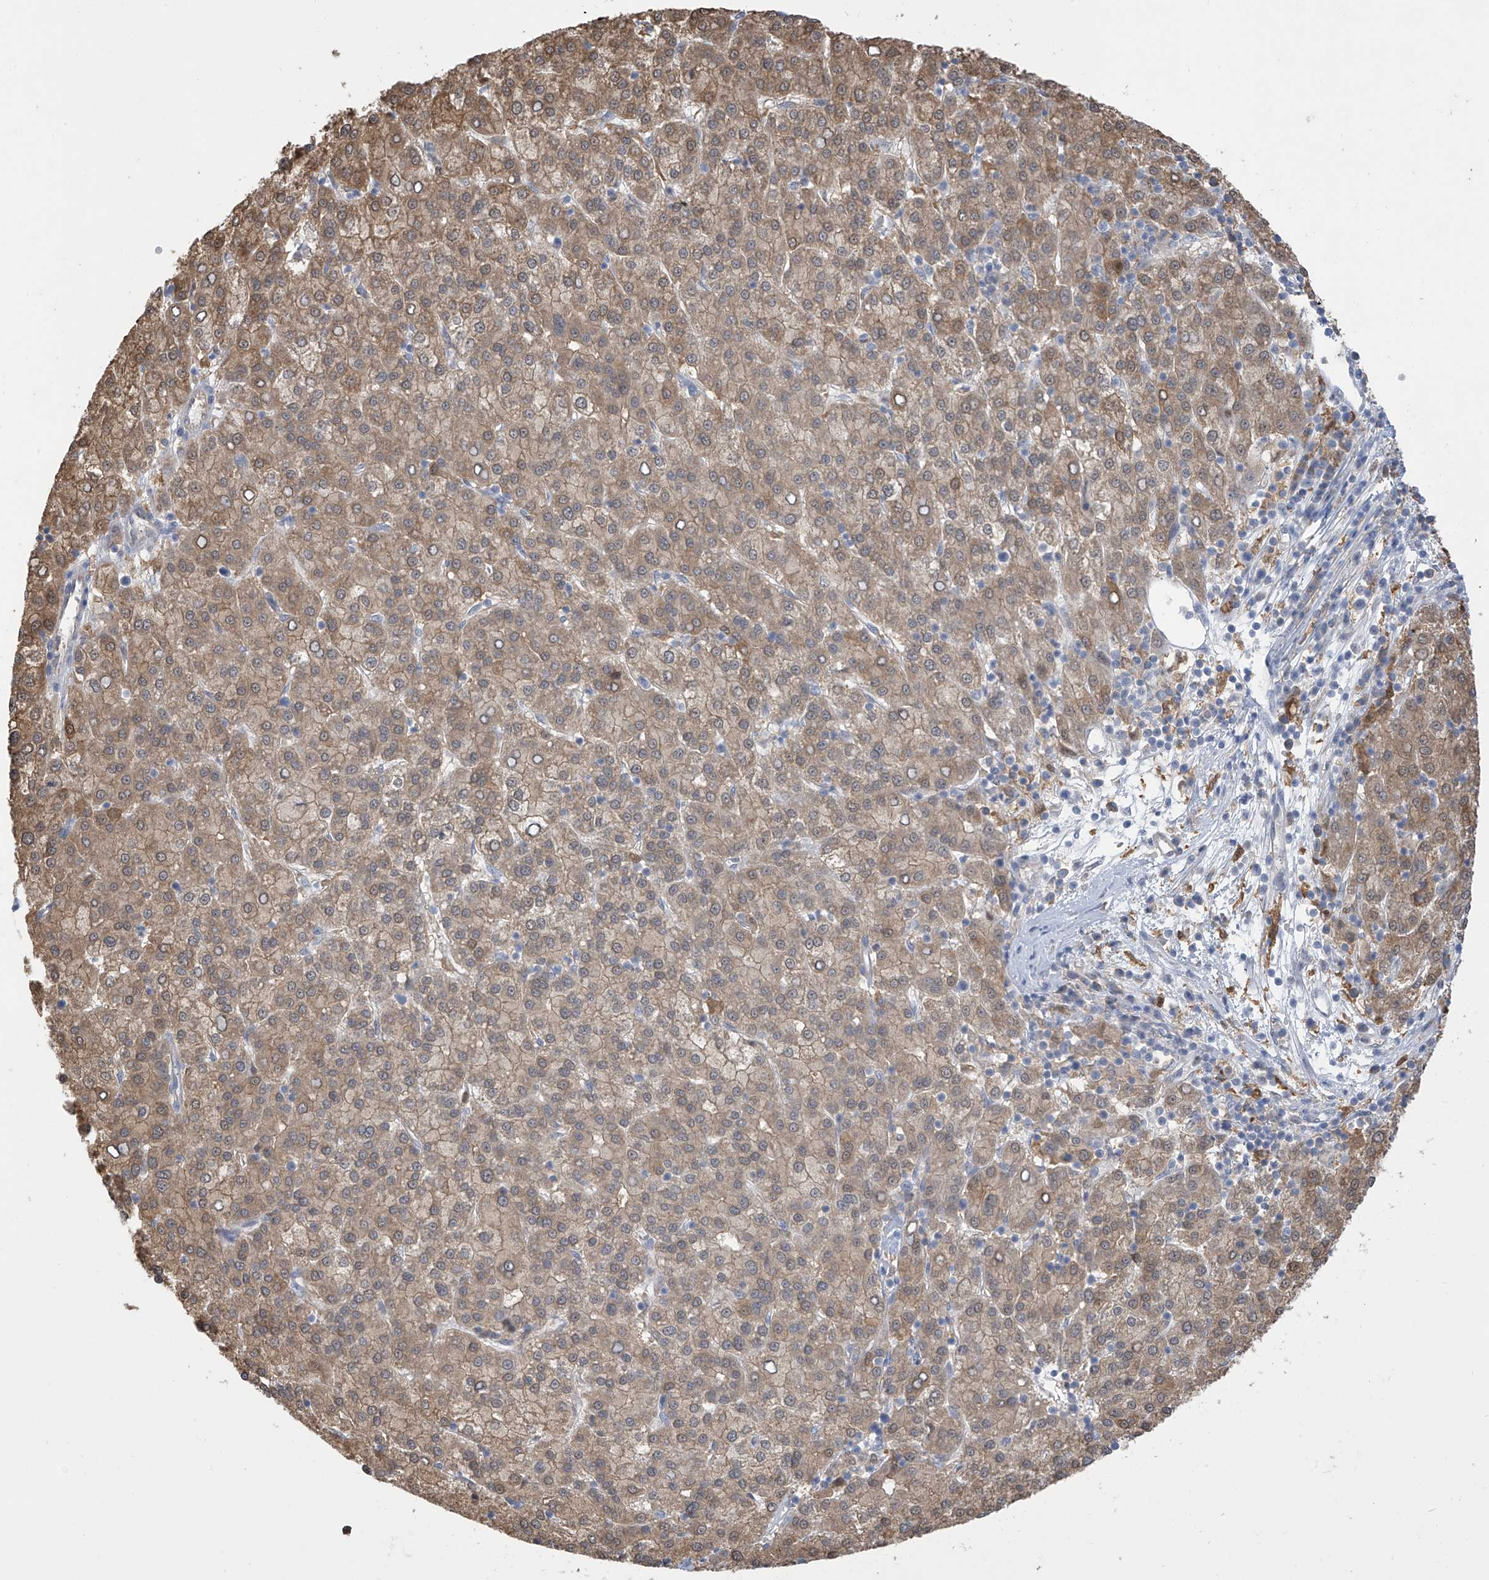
{"staining": {"intensity": "moderate", "quantity": ">75%", "location": "cytoplasmic/membranous,nuclear"}, "tissue": "liver cancer", "cell_type": "Tumor cells", "image_type": "cancer", "snomed": [{"axis": "morphology", "description": "Carcinoma, Hepatocellular, NOS"}, {"axis": "topography", "description": "Liver"}], "caption": "IHC photomicrograph of human liver cancer (hepatocellular carcinoma) stained for a protein (brown), which shows medium levels of moderate cytoplasmic/membranous and nuclear positivity in approximately >75% of tumor cells.", "gene": "IDH1", "patient": {"sex": "female", "age": 58}}